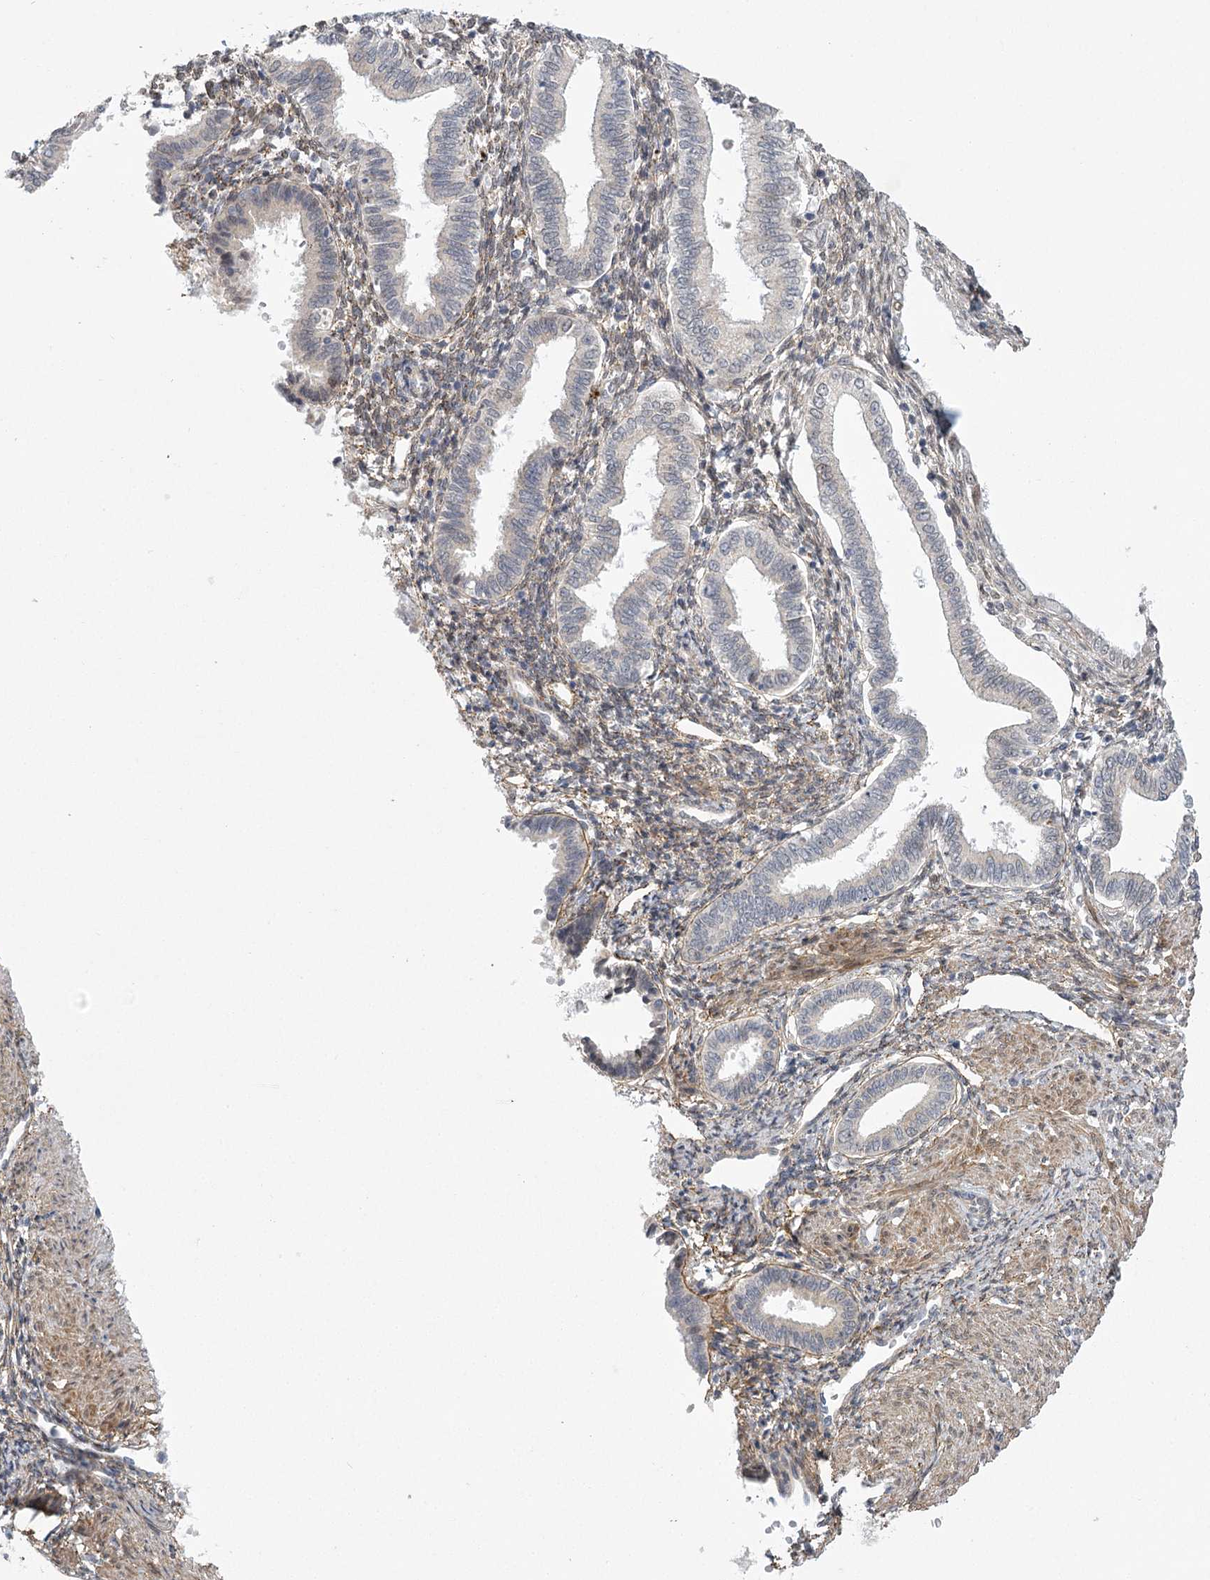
{"staining": {"intensity": "weak", "quantity": "<25%", "location": "cytoplasmic/membranous"}, "tissue": "endometrium", "cell_type": "Cells in endometrial stroma", "image_type": "normal", "snomed": [{"axis": "morphology", "description": "Normal tissue, NOS"}, {"axis": "topography", "description": "Endometrium"}], "caption": "An immunohistochemistry (IHC) photomicrograph of benign endometrium is shown. There is no staining in cells in endometrial stroma of endometrium.", "gene": "MED28", "patient": {"sex": "female", "age": 53}}